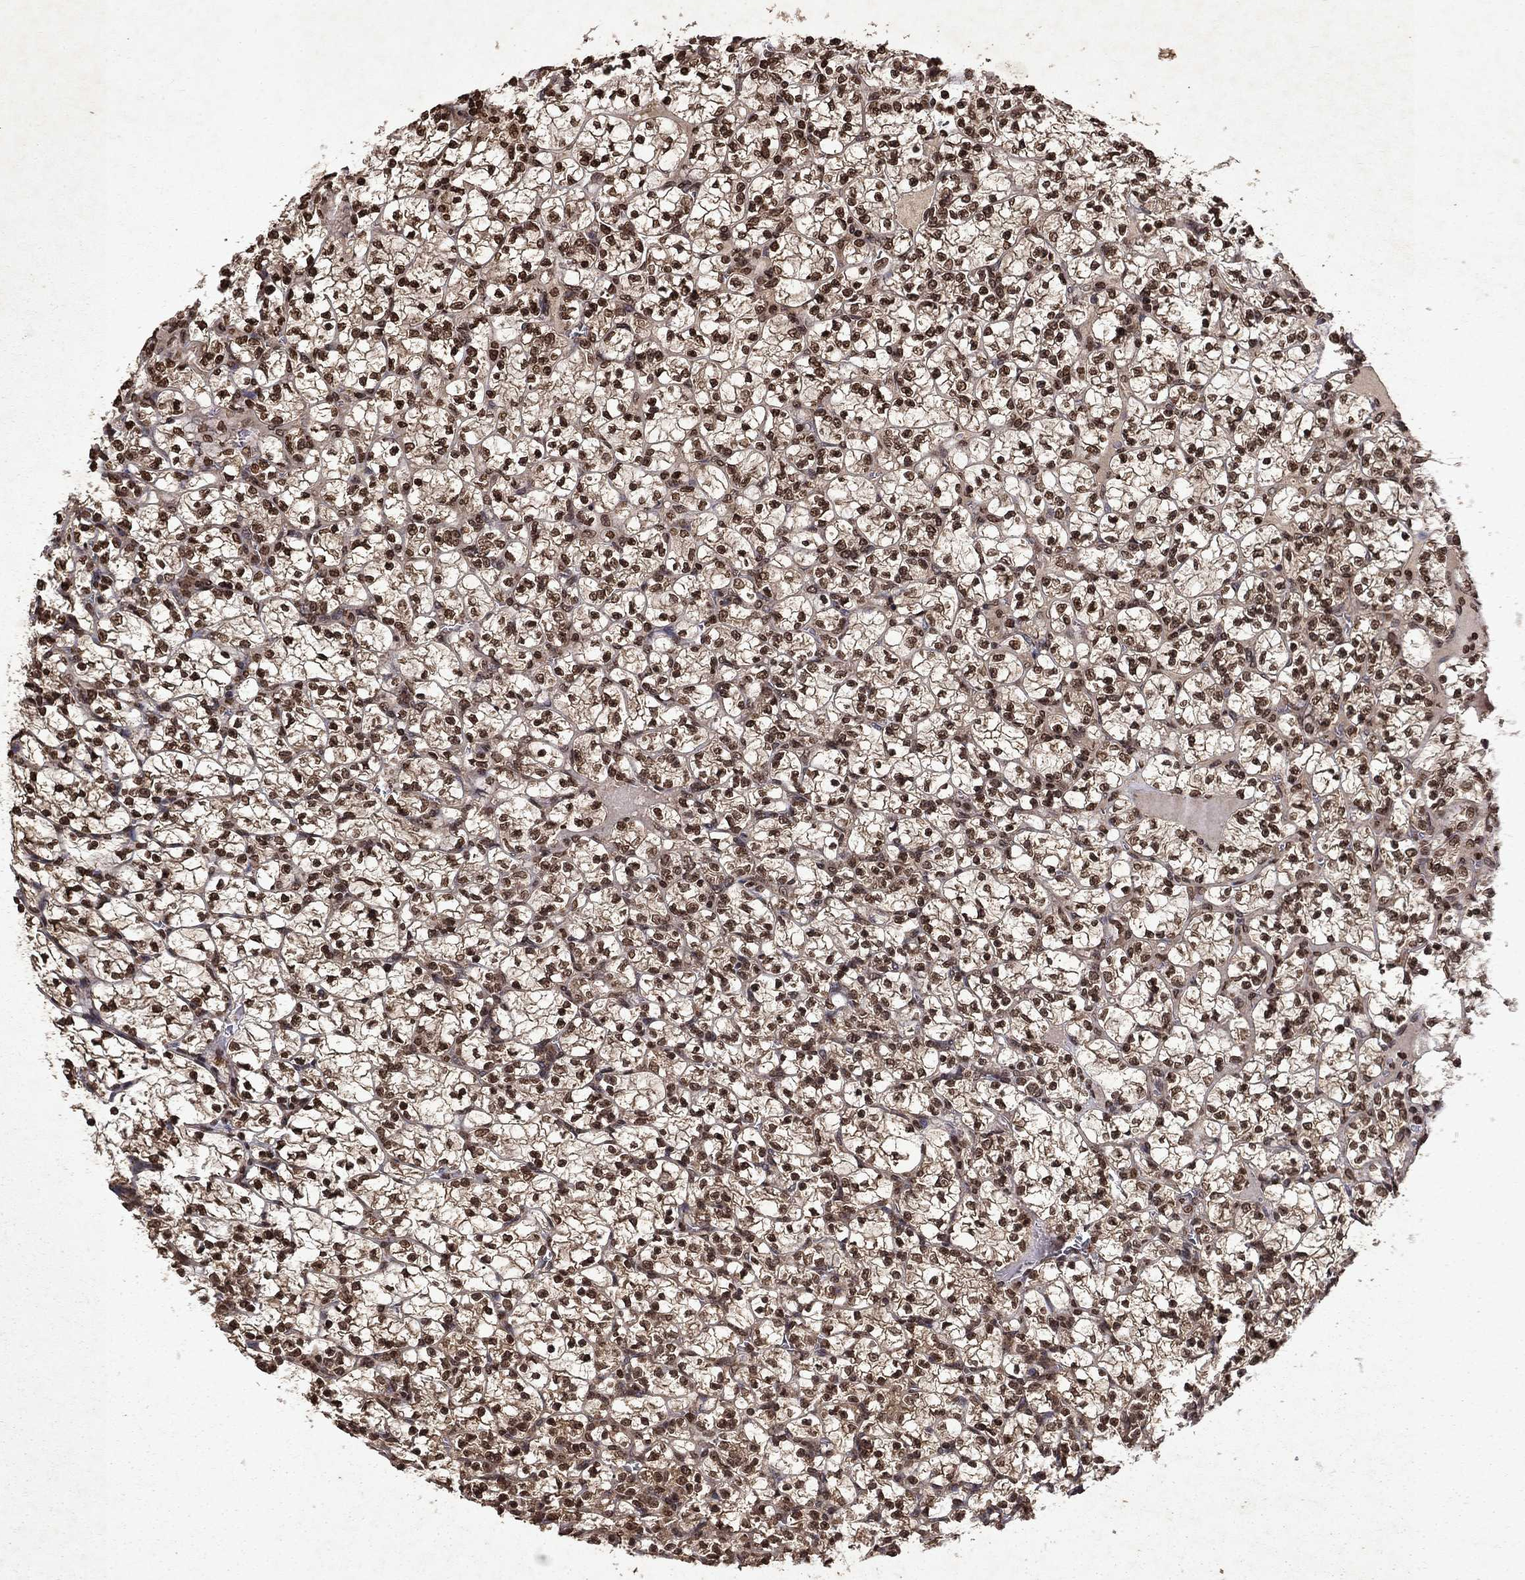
{"staining": {"intensity": "moderate", "quantity": ">75%", "location": "cytoplasmic/membranous,nuclear"}, "tissue": "renal cancer", "cell_type": "Tumor cells", "image_type": "cancer", "snomed": [{"axis": "morphology", "description": "Adenocarcinoma, NOS"}, {"axis": "topography", "description": "Kidney"}], "caption": "Tumor cells reveal medium levels of moderate cytoplasmic/membranous and nuclear expression in approximately >75% of cells in renal cancer (adenocarcinoma).", "gene": "PIN4", "patient": {"sex": "female", "age": 89}}